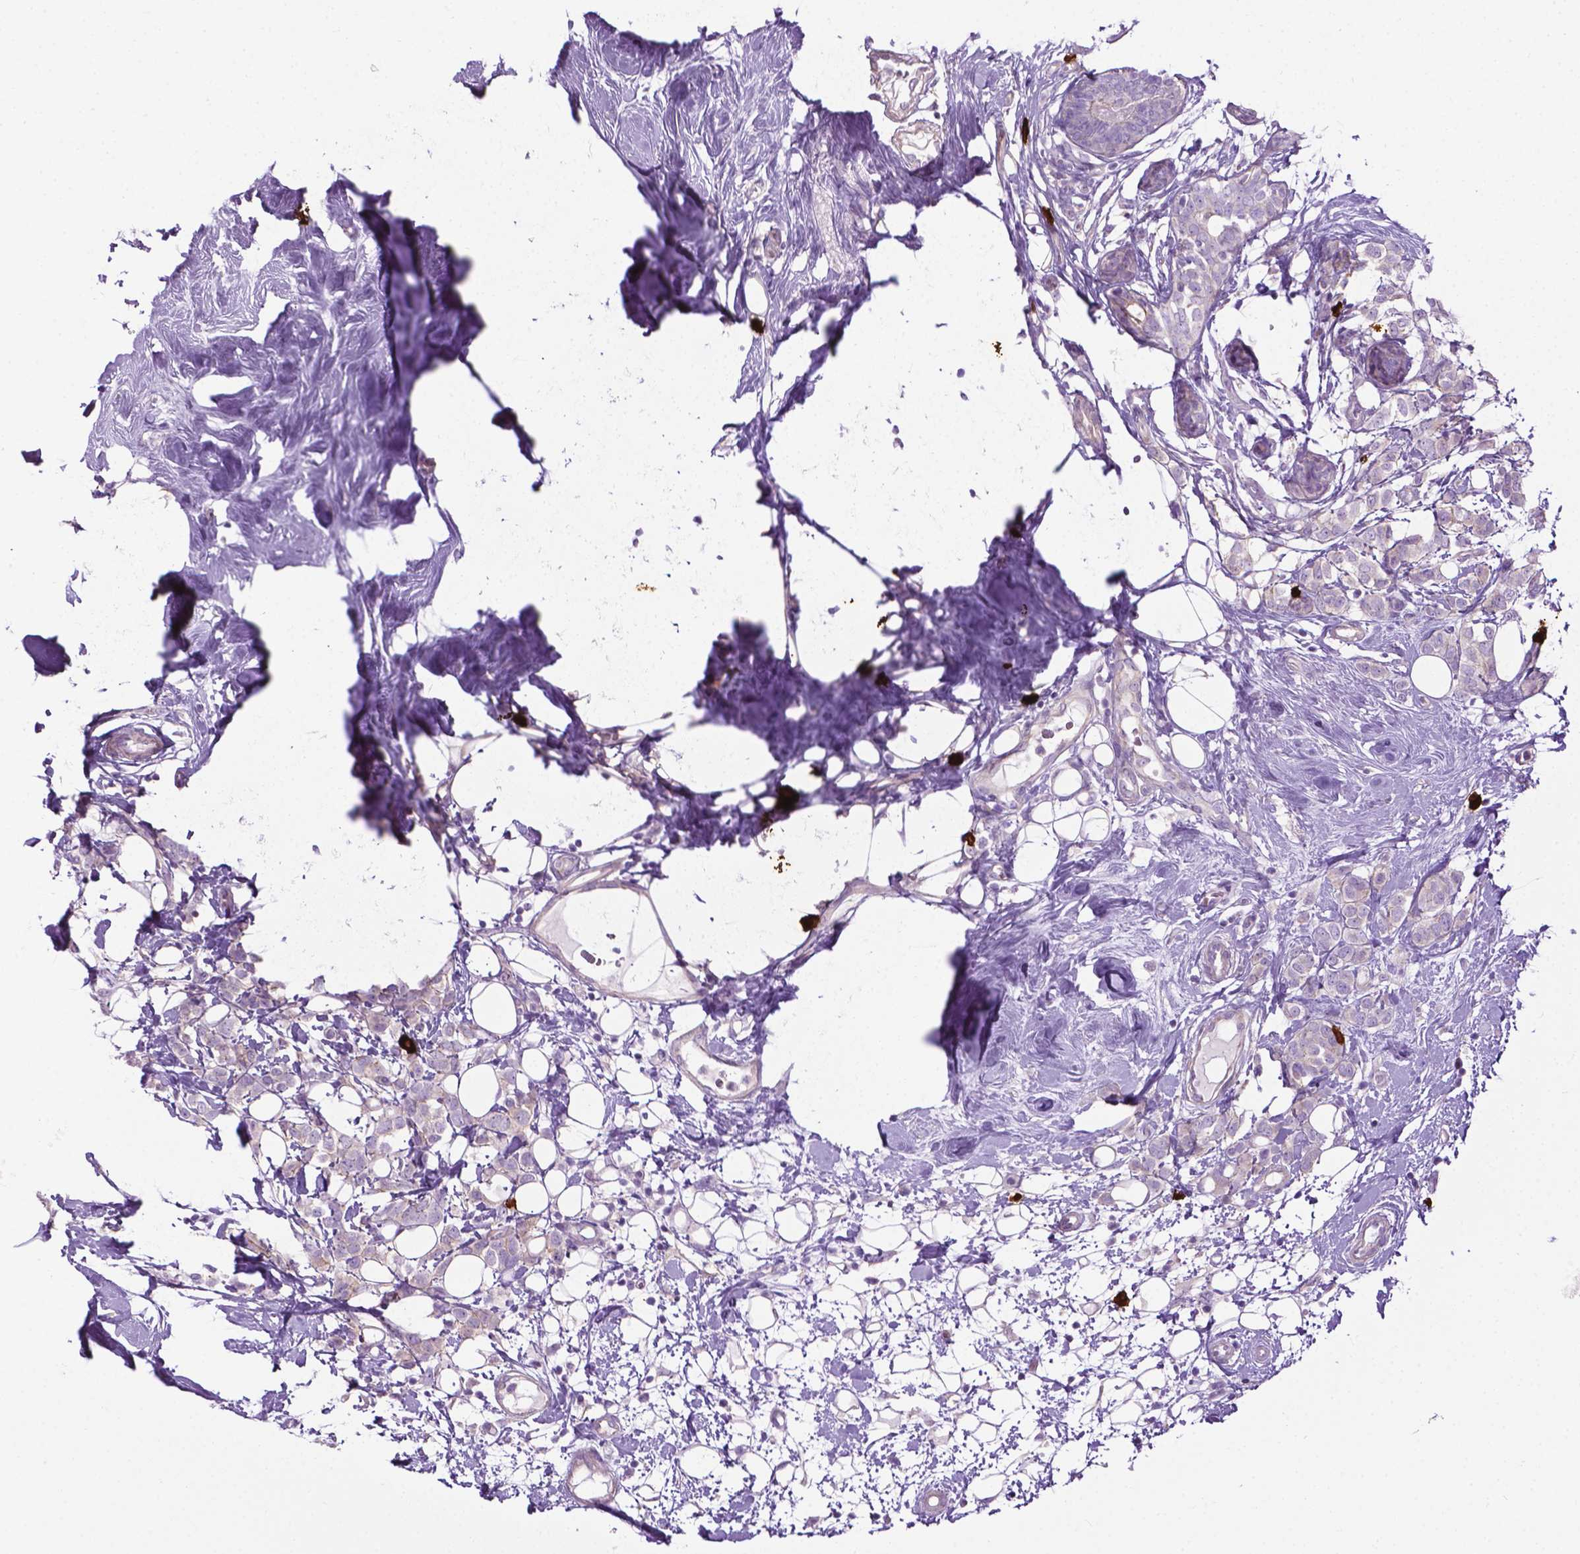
{"staining": {"intensity": "negative", "quantity": "none", "location": "none"}, "tissue": "breast cancer", "cell_type": "Tumor cells", "image_type": "cancer", "snomed": [{"axis": "morphology", "description": "Lobular carcinoma"}, {"axis": "topography", "description": "Breast"}], "caption": "The photomicrograph displays no significant expression in tumor cells of breast lobular carcinoma.", "gene": "SPECC1L", "patient": {"sex": "female", "age": 49}}